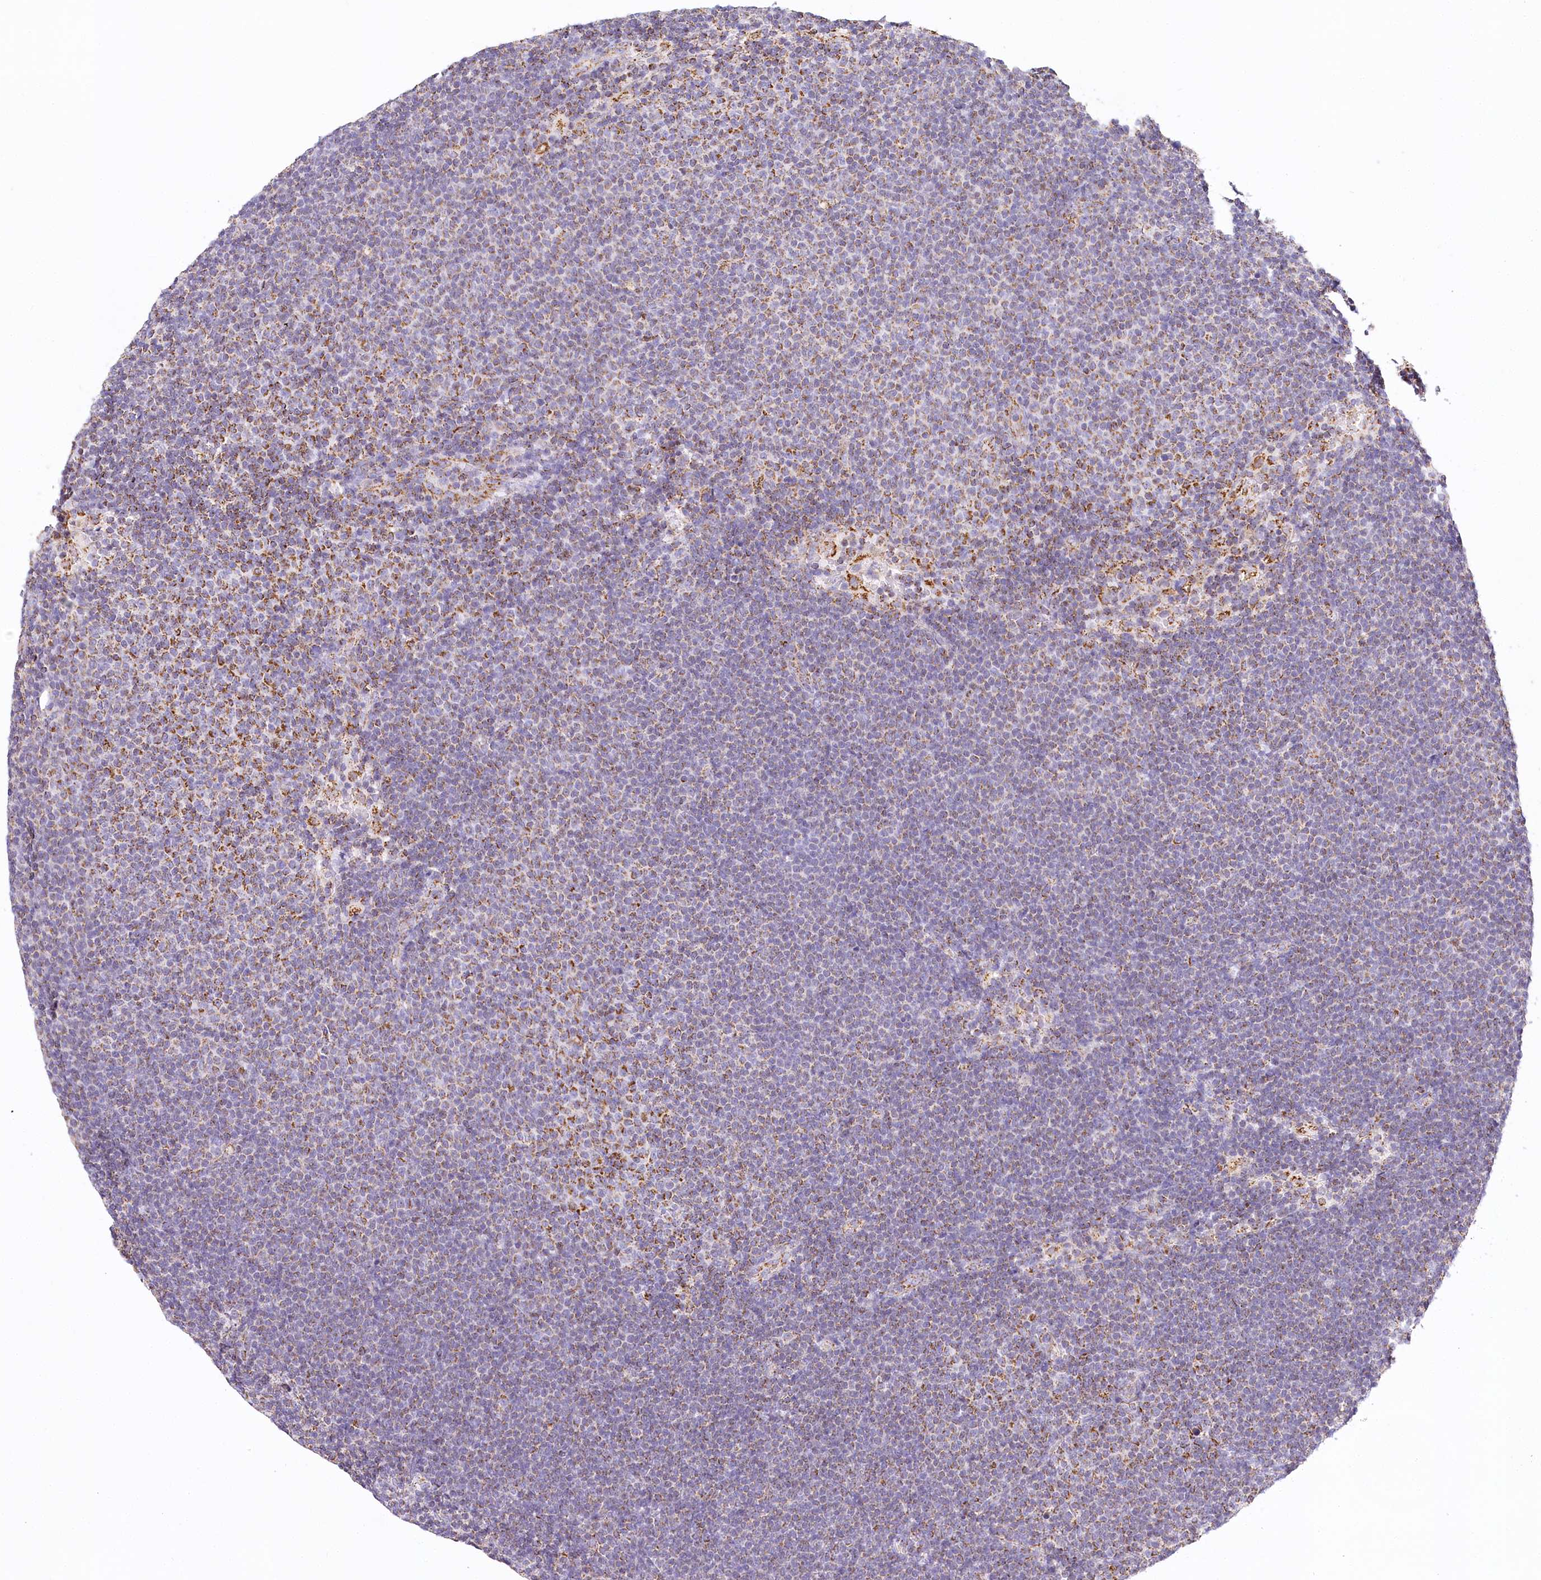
{"staining": {"intensity": "moderate", "quantity": "<25%", "location": "cytoplasmic/membranous"}, "tissue": "lymphoma", "cell_type": "Tumor cells", "image_type": "cancer", "snomed": [{"axis": "morphology", "description": "Malignant lymphoma, non-Hodgkin's type, Low grade"}, {"axis": "topography", "description": "Lymph node"}], "caption": "Immunohistochemical staining of human malignant lymphoma, non-Hodgkin's type (low-grade) reveals low levels of moderate cytoplasmic/membranous expression in about <25% of tumor cells.", "gene": "LSS", "patient": {"sex": "female", "age": 53}}